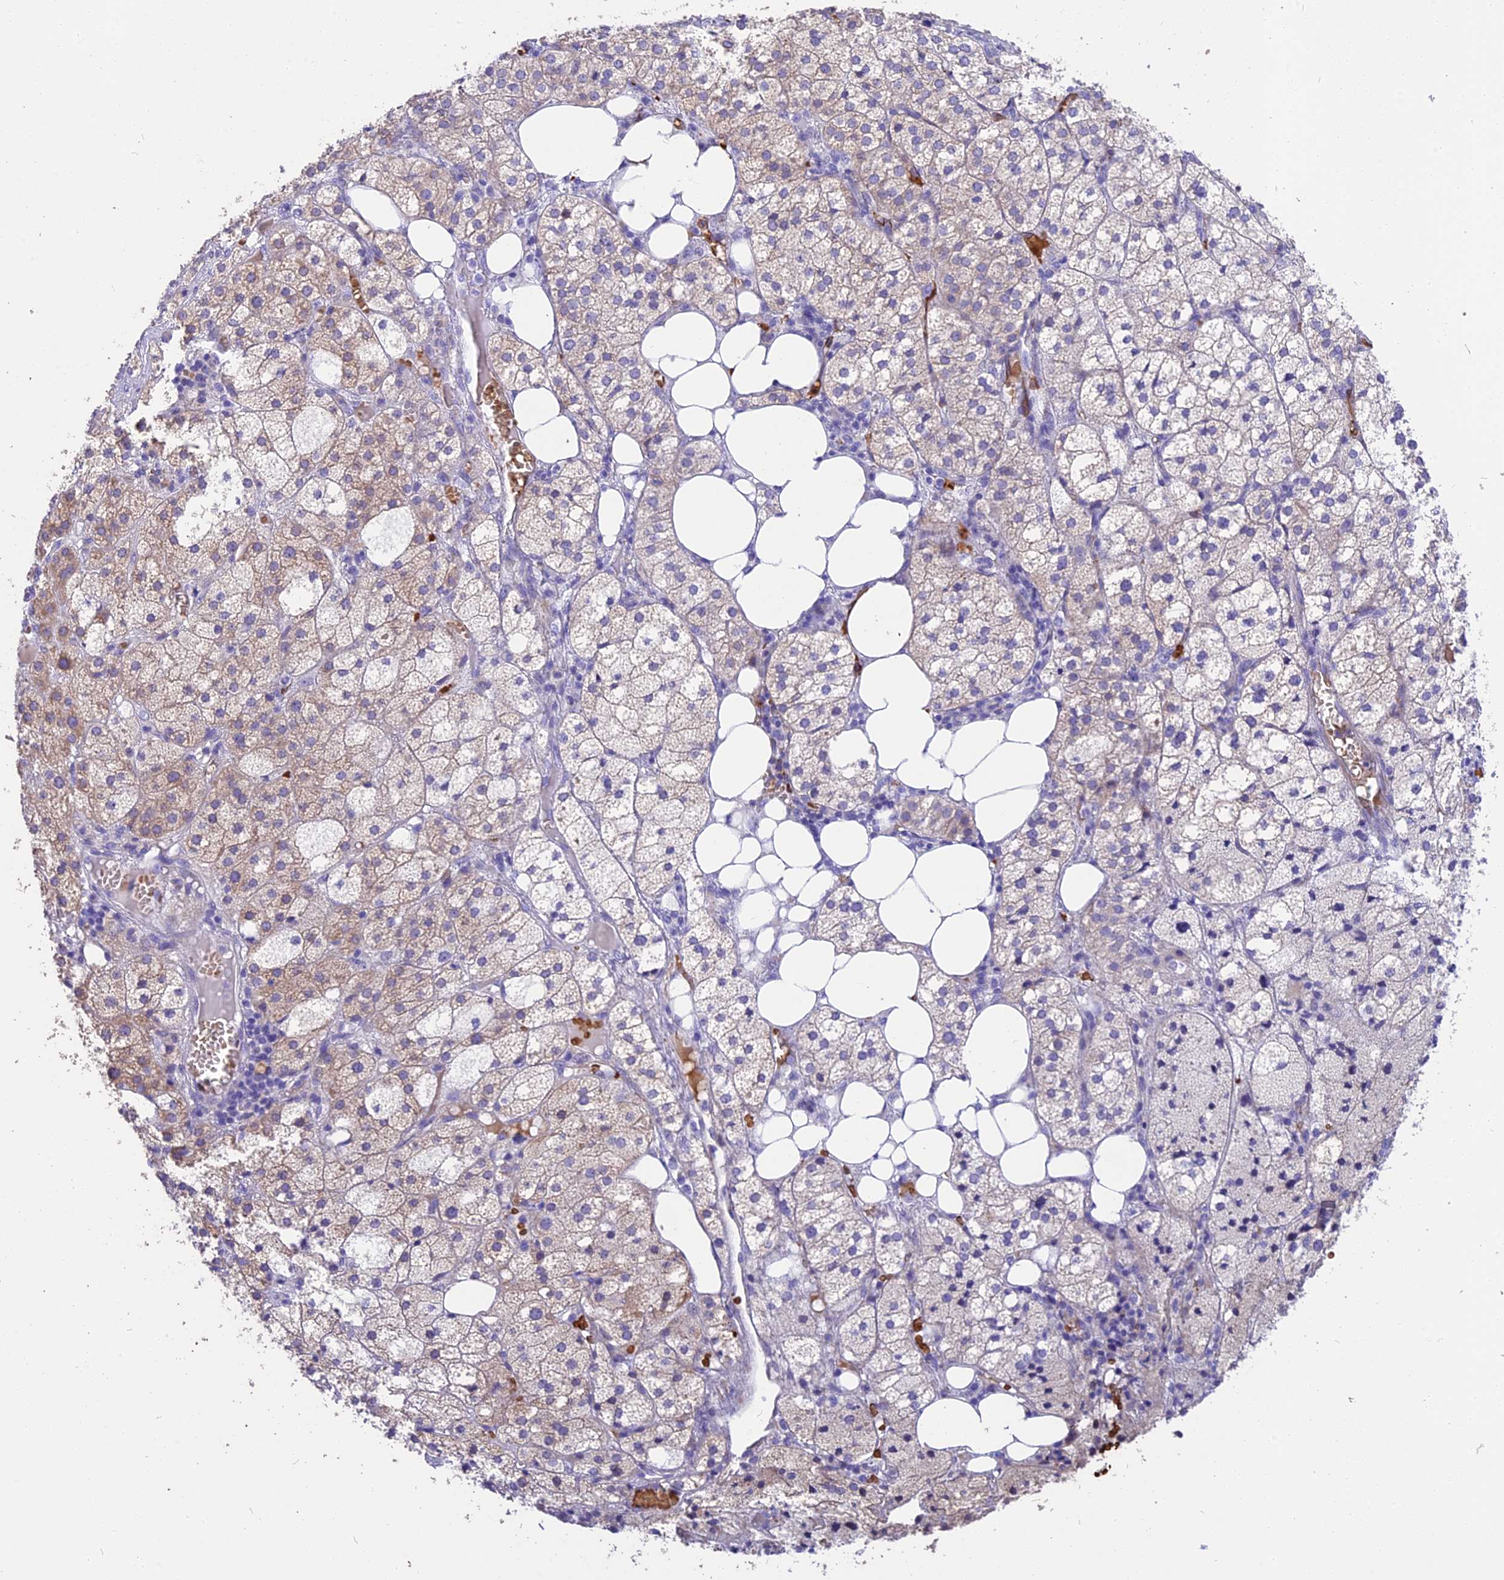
{"staining": {"intensity": "weak", "quantity": "25%-75%", "location": "cytoplasmic/membranous"}, "tissue": "adrenal gland", "cell_type": "Glandular cells", "image_type": "normal", "snomed": [{"axis": "morphology", "description": "Normal tissue, NOS"}, {"axis": "topography", "description": "Adrenal gland"}], "caption": "Glandular cells demonstrate low levels of weak cytoplasmic/membranous expression in about 25%-75% of cells in normal human adrenal gland.", "gene": "TNNC2", "patient": {"sex": "female", "age": 61}}